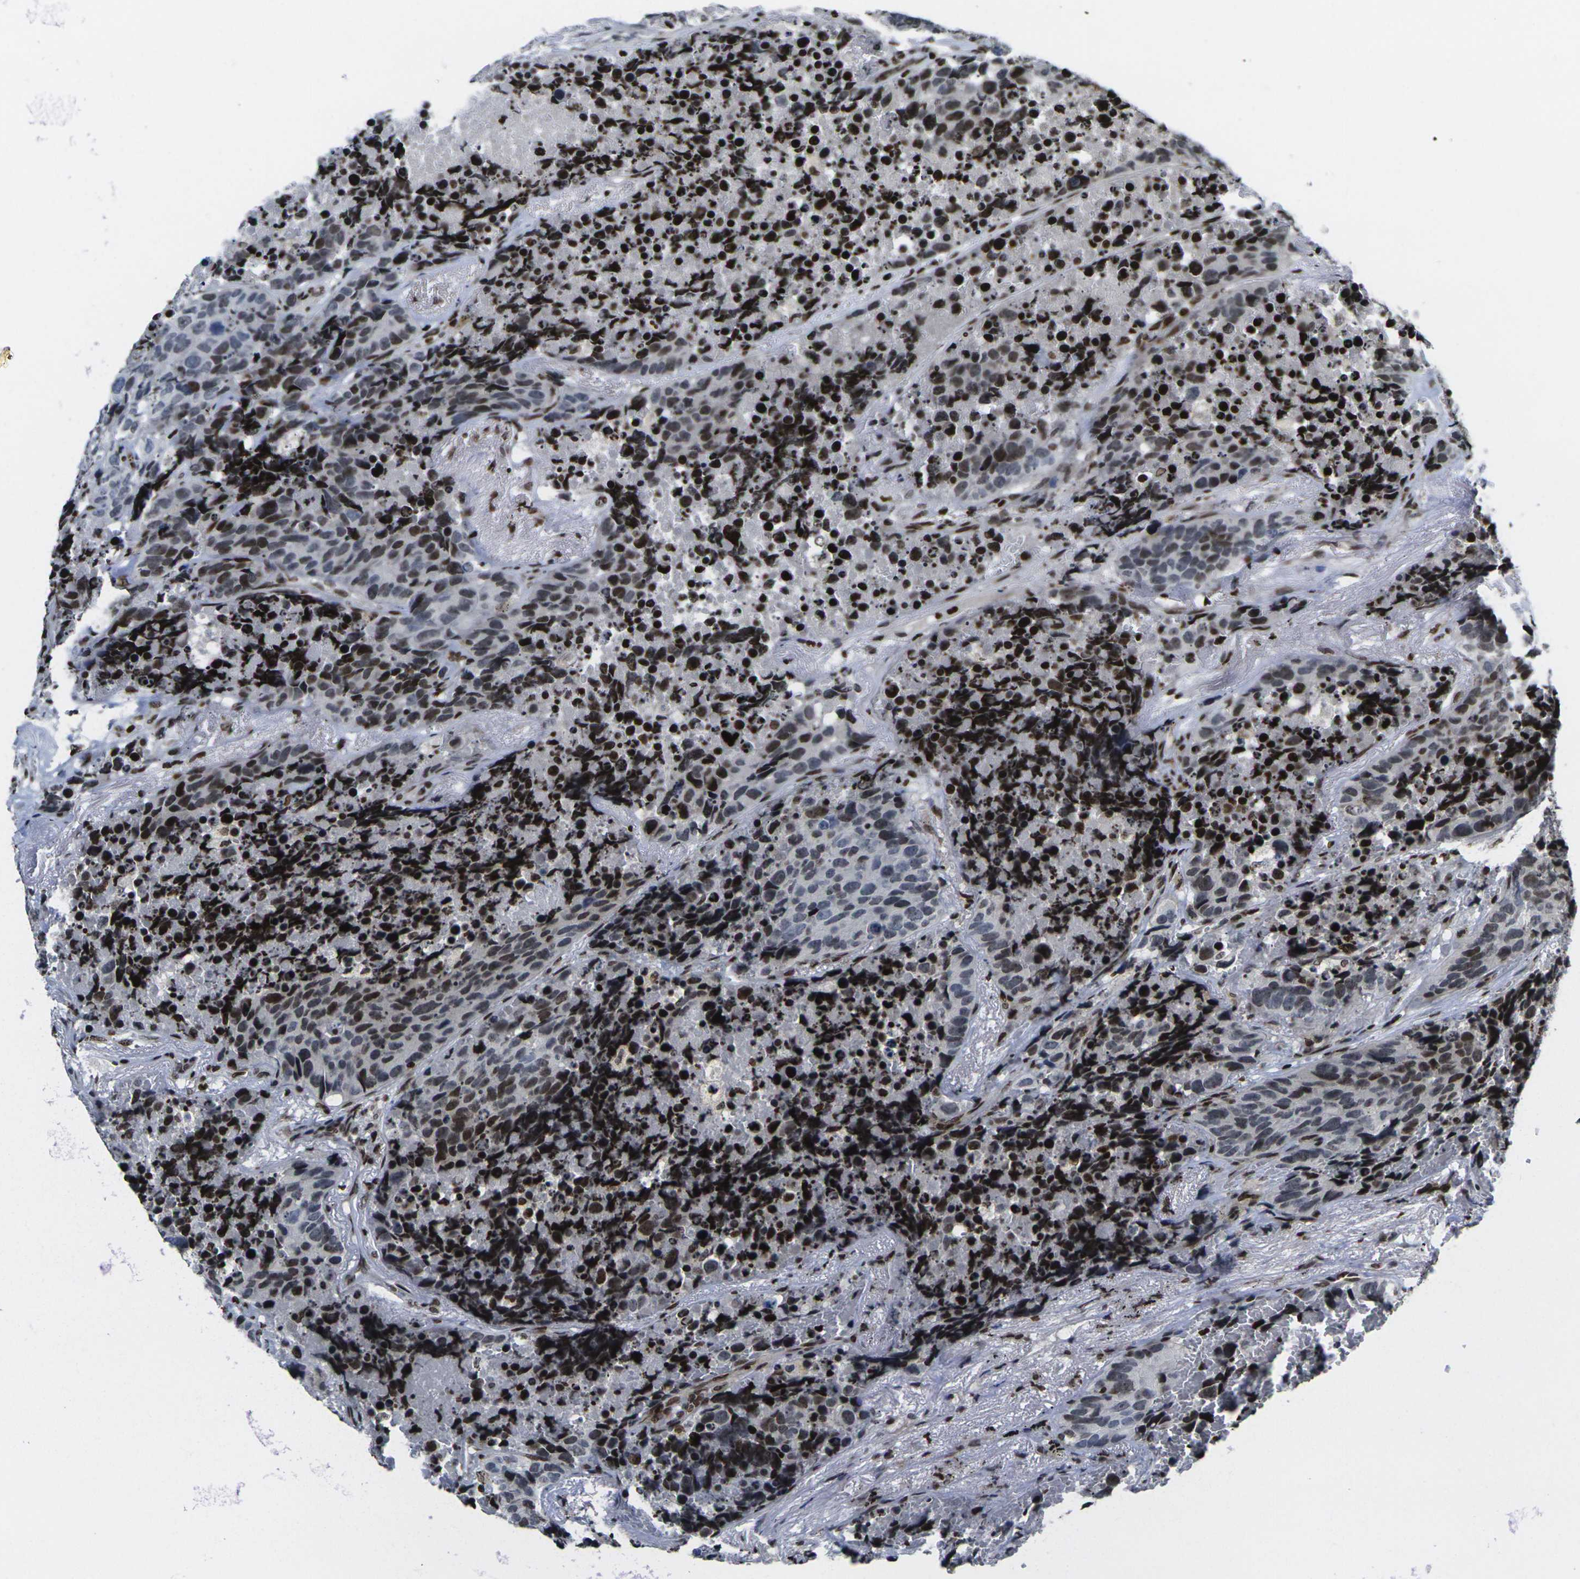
{"staining": {"intensity": "moderate", "quantity": "25%-75%", "location": "nuclear"}, "tissue": "carcinoid", "cell_type": "Tumor cells", "image_type": "cancer", "snomed": [{"axis": "morphology", "description": "Carcinoid, malignant, NOS"}, {"axis": "topography", "description": "Lung"}], "caption": "An image of human malignant carcinoid stained for a protein displays moderate nuclear brown staining in tumor cells.", "gene": "H1-10", "patient": {"sex": "male", "age": 60}}